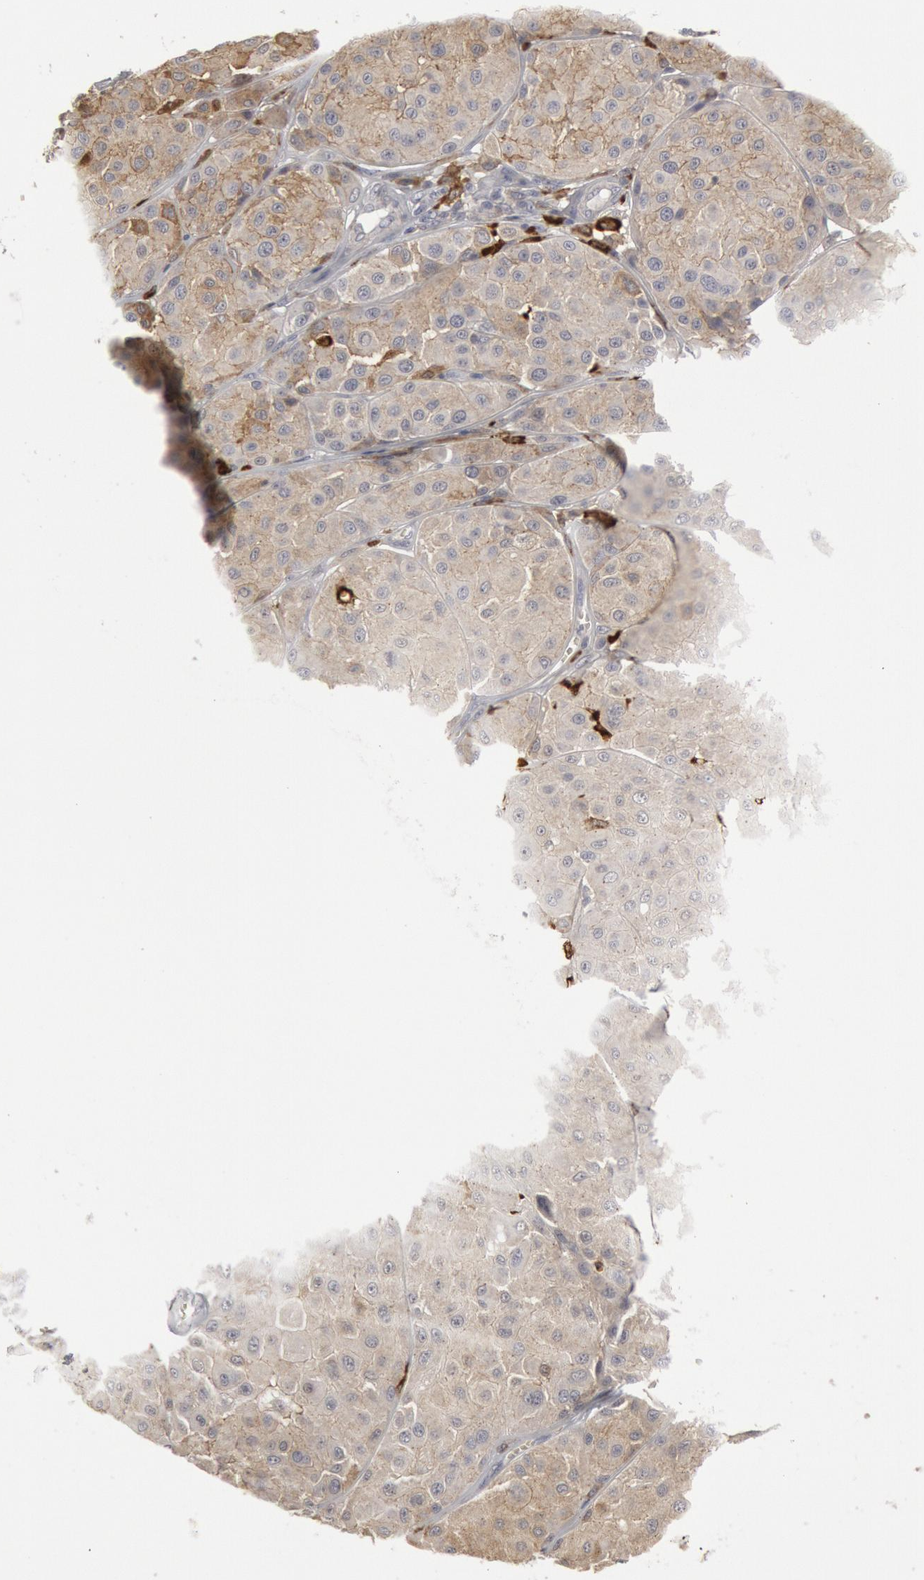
{"staining": {"intensity": "weak", "quantity": ">75%", "location": "cytoplasmic/membranous"}, "tissue": "melanoma", "cell_type": "Tumor cells", "image_type": "cancer", "snomed": [{"axis": "morphology", "description": "Malignant melanoma, NOS"}, {"axis": "topography", "description": "Skin"}], "caption": "There is low levels of weak cytoplasmic/membranous expression in tumor cells of melanoma, as demonstrated by immunohistochemical staining (brown color).", "gene": "C1QC", "patient": {"sex": "male", "age": 36}}